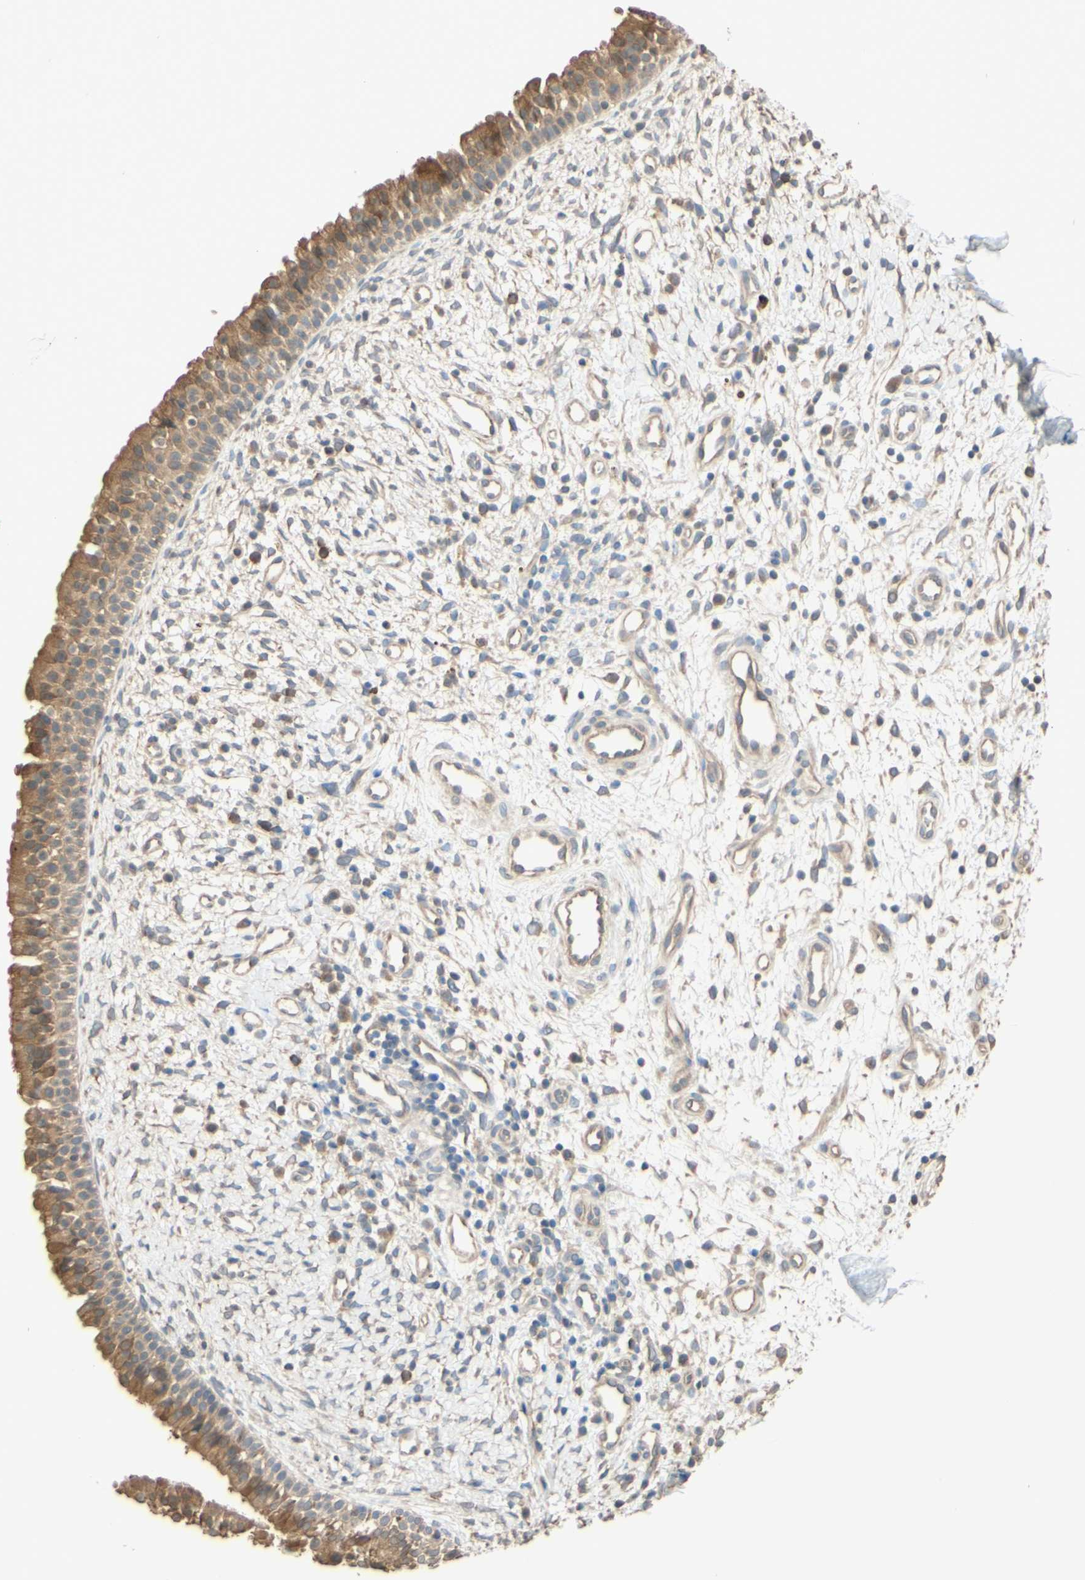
{"staining": {"intensity": "moderate", "quantity": ">75%", "location": "cytoplasmic/membranous"}, "tissue": "nasopharynx", "cell_type": "Respiratory epithelial cells", "image_type": "normal", "snomed": [{"axis": "morphology", "description": "Normal tissue, NOS"}, {"axis": "topography", "description": "Nasopharynx"}], "caption": "DAB immunohistochemical staining of benign nasopharynx shows moderate cytoplasmic/membranous protein expression in about >75% of respiratory epithelial cells. Using DAB (3,3'-diaminobenzidine) (brown) and hematoxylin (blue) stains, captured at high magnification using brightfield microscopy.", "gene": "SMIM19", "patient": {"sex": "male", "age": 22}}